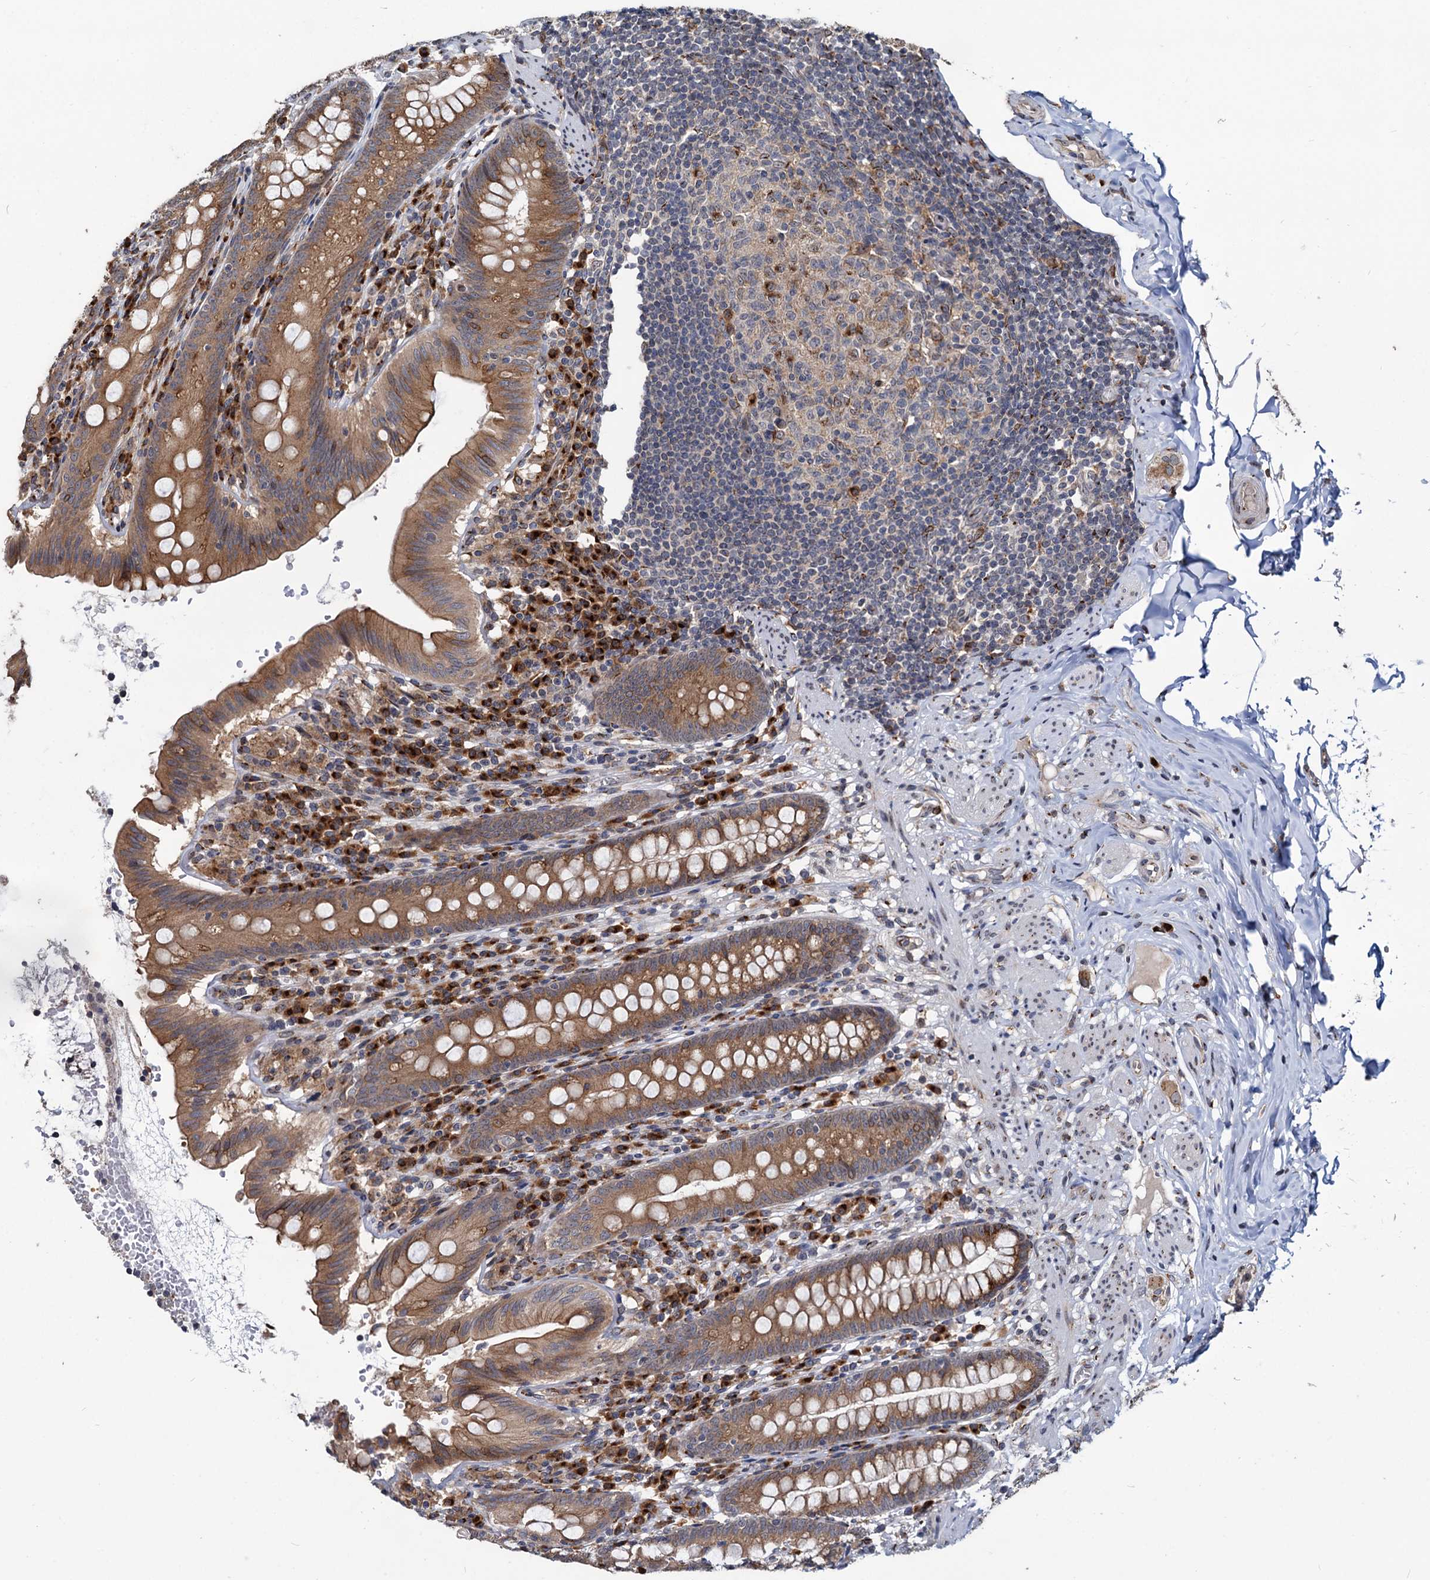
{"staining": {"intensity": "moderate", "quantity": ">75%", "location": "cytoplasmic/membranous"}, "tissue": "appendix", "cell_type": "Glandular cells", "image_type": "normal", "snomed": [{"axis": "morphology", "description": "Normal tissue, NOS"}, {"axis": "topography", "description": "Appendix"}], "caption": "The photomicrograph reveals immunohistochemical staining of normal appendix. There is moderate cytoplasmic/membranous staining is present in approximately >75% of glandular cells.", "gene": "SAAL1", "patient": {"sex": "male", "age": 55}}